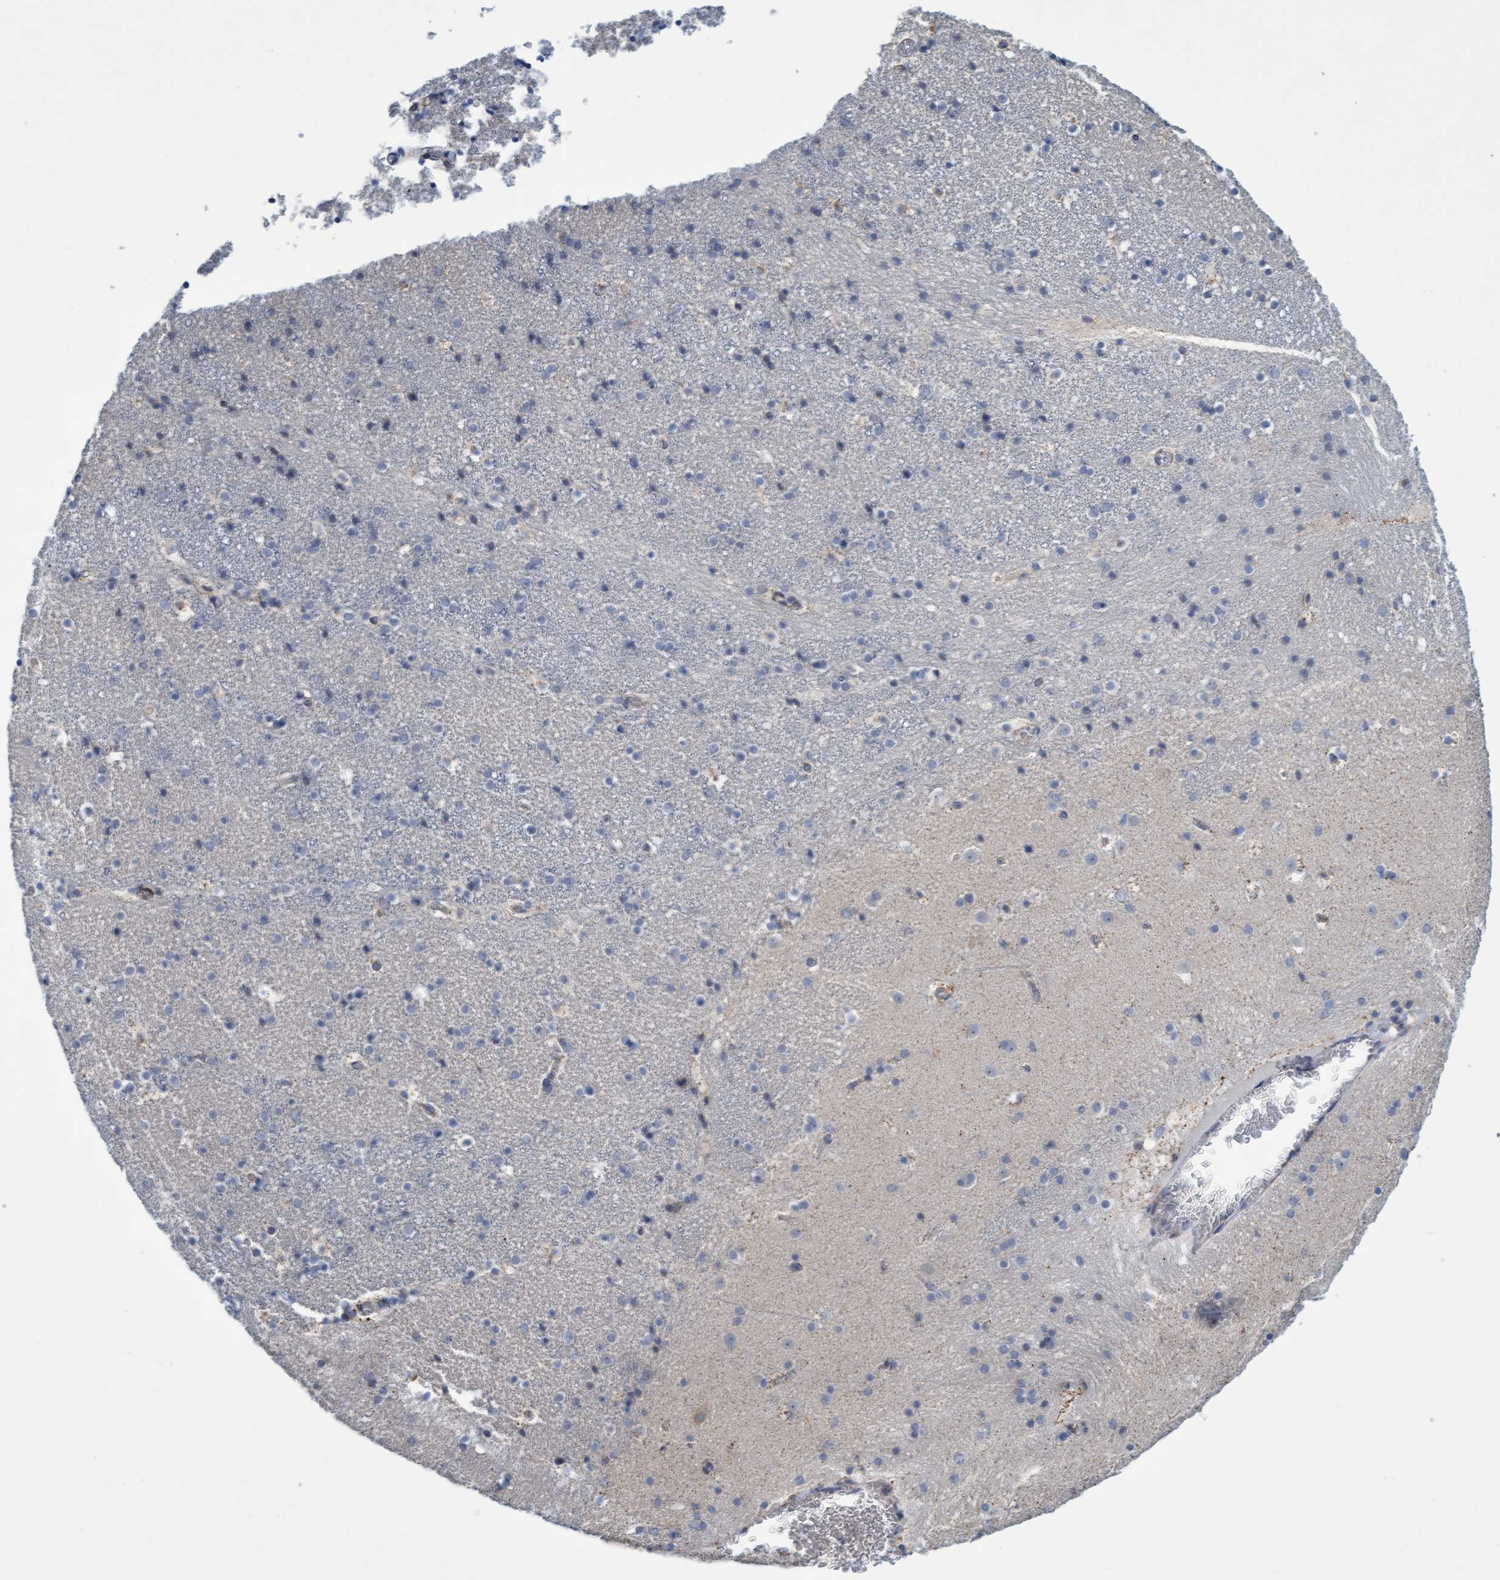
{"staining": {"intensity": "weak", "quantity": "<25%", "location": "cytoplasmic/membranous"}, "tissue": "caudate", "cell_type": "Glial cells", "image_type": "normal", "snomed": [{"axis": "morphology", "description": "Normal tissue, NOS"}, {"axis": "topography", "description": "Lateral ventricle wall"}], "caption": "Caudate stained for a protein using immunohistochemistry reveals no positivity glial cells.", "gene": "SLC28A3", "patient": {"sex": "male", "age": 45}}